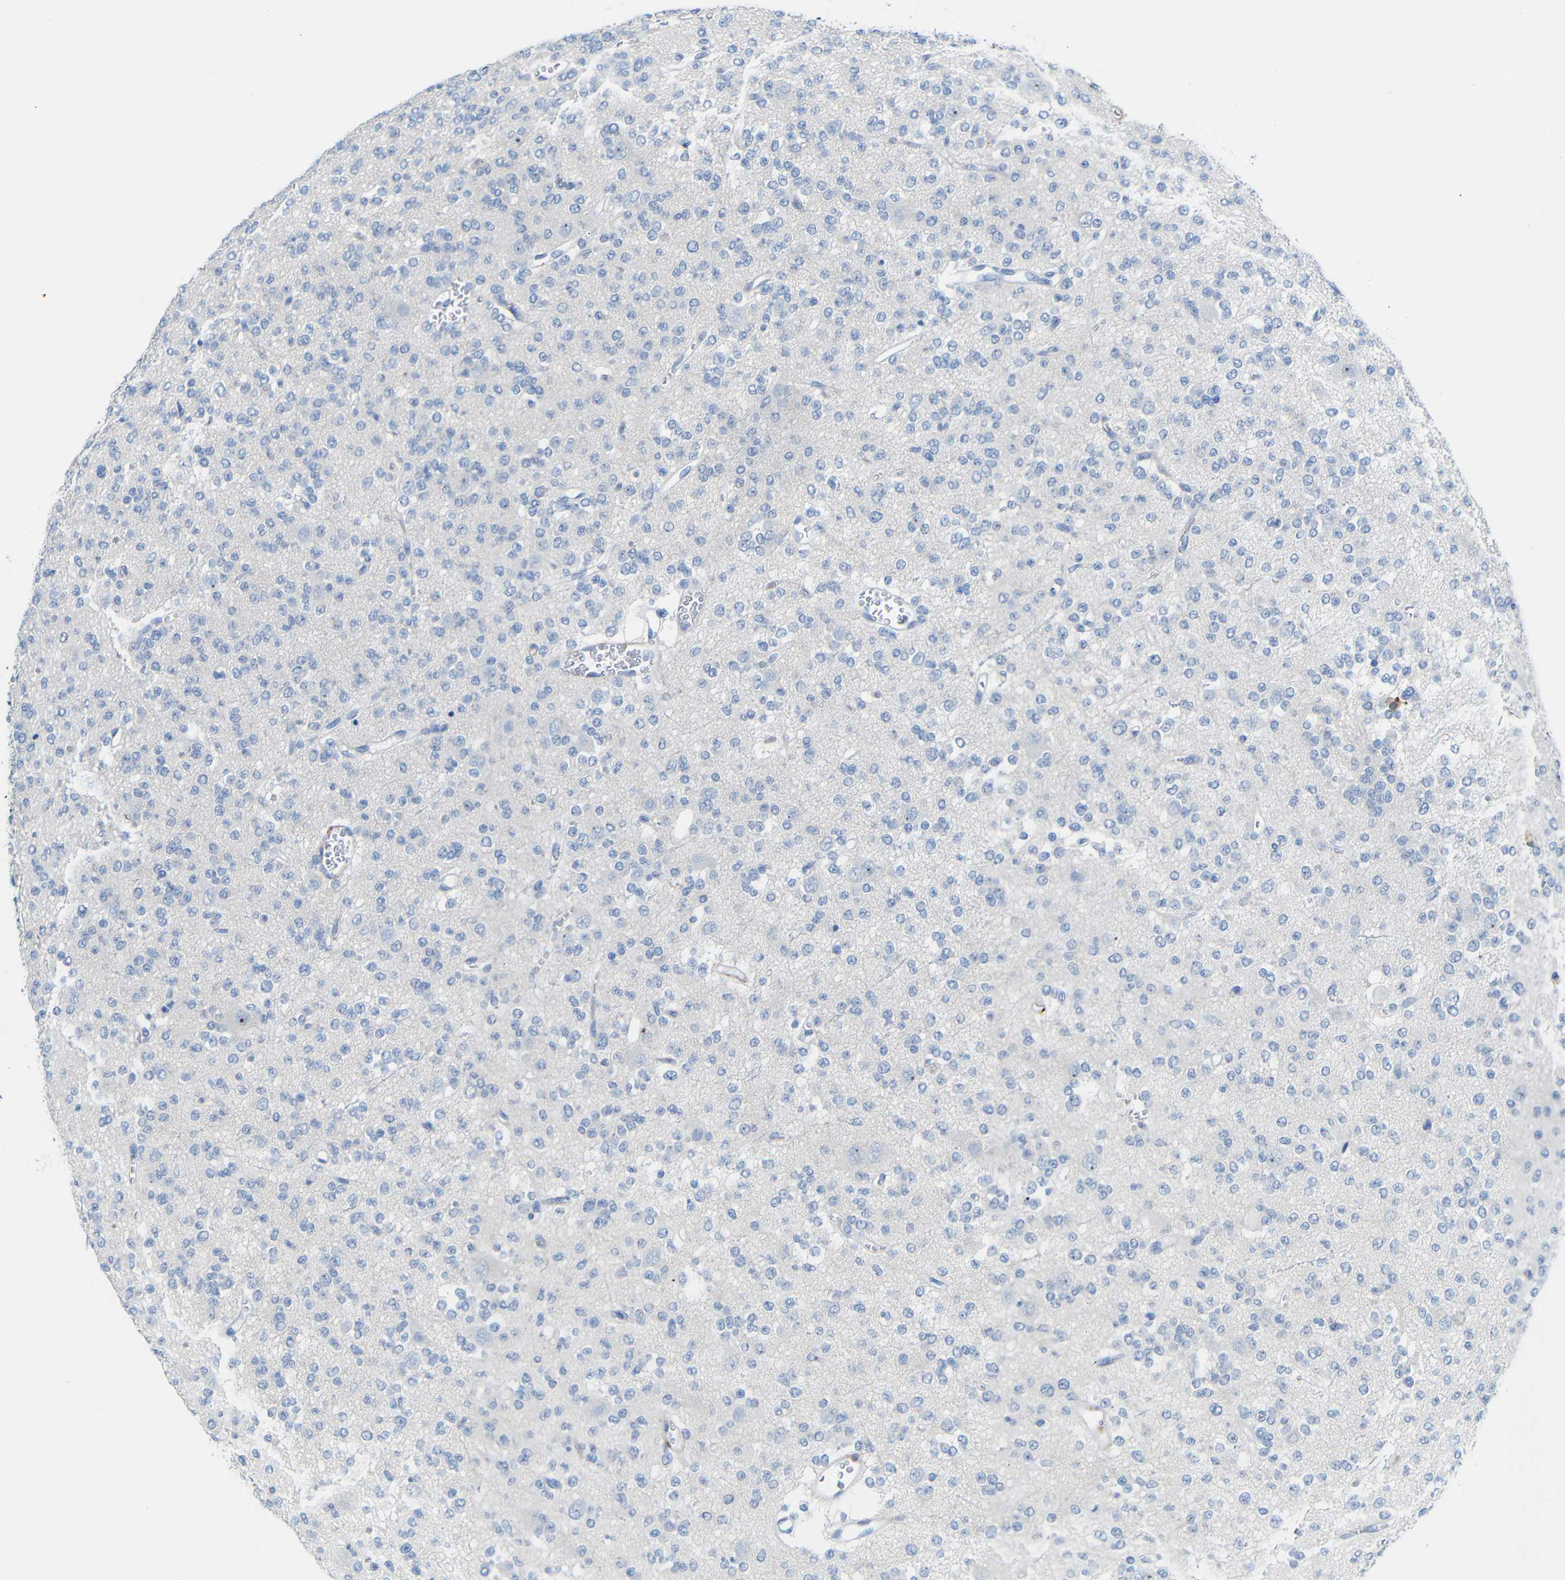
{"staining": {"intensity": "negative", "quantity": "none", "location": "none"}, "tissue": "glioma", "cell_type": "Tumor cells", "image_type": "cancer", "snomed": [{"axis": "morphology", "description": "Glioma, malignant, Low grade"}, {"axis": "topography", "description": "Brain"}], "caption": "Tumor cells show no significant protein expression in glioma.", "gene": "C1orf210", "patient": {"sex": "male", "age": 38}}